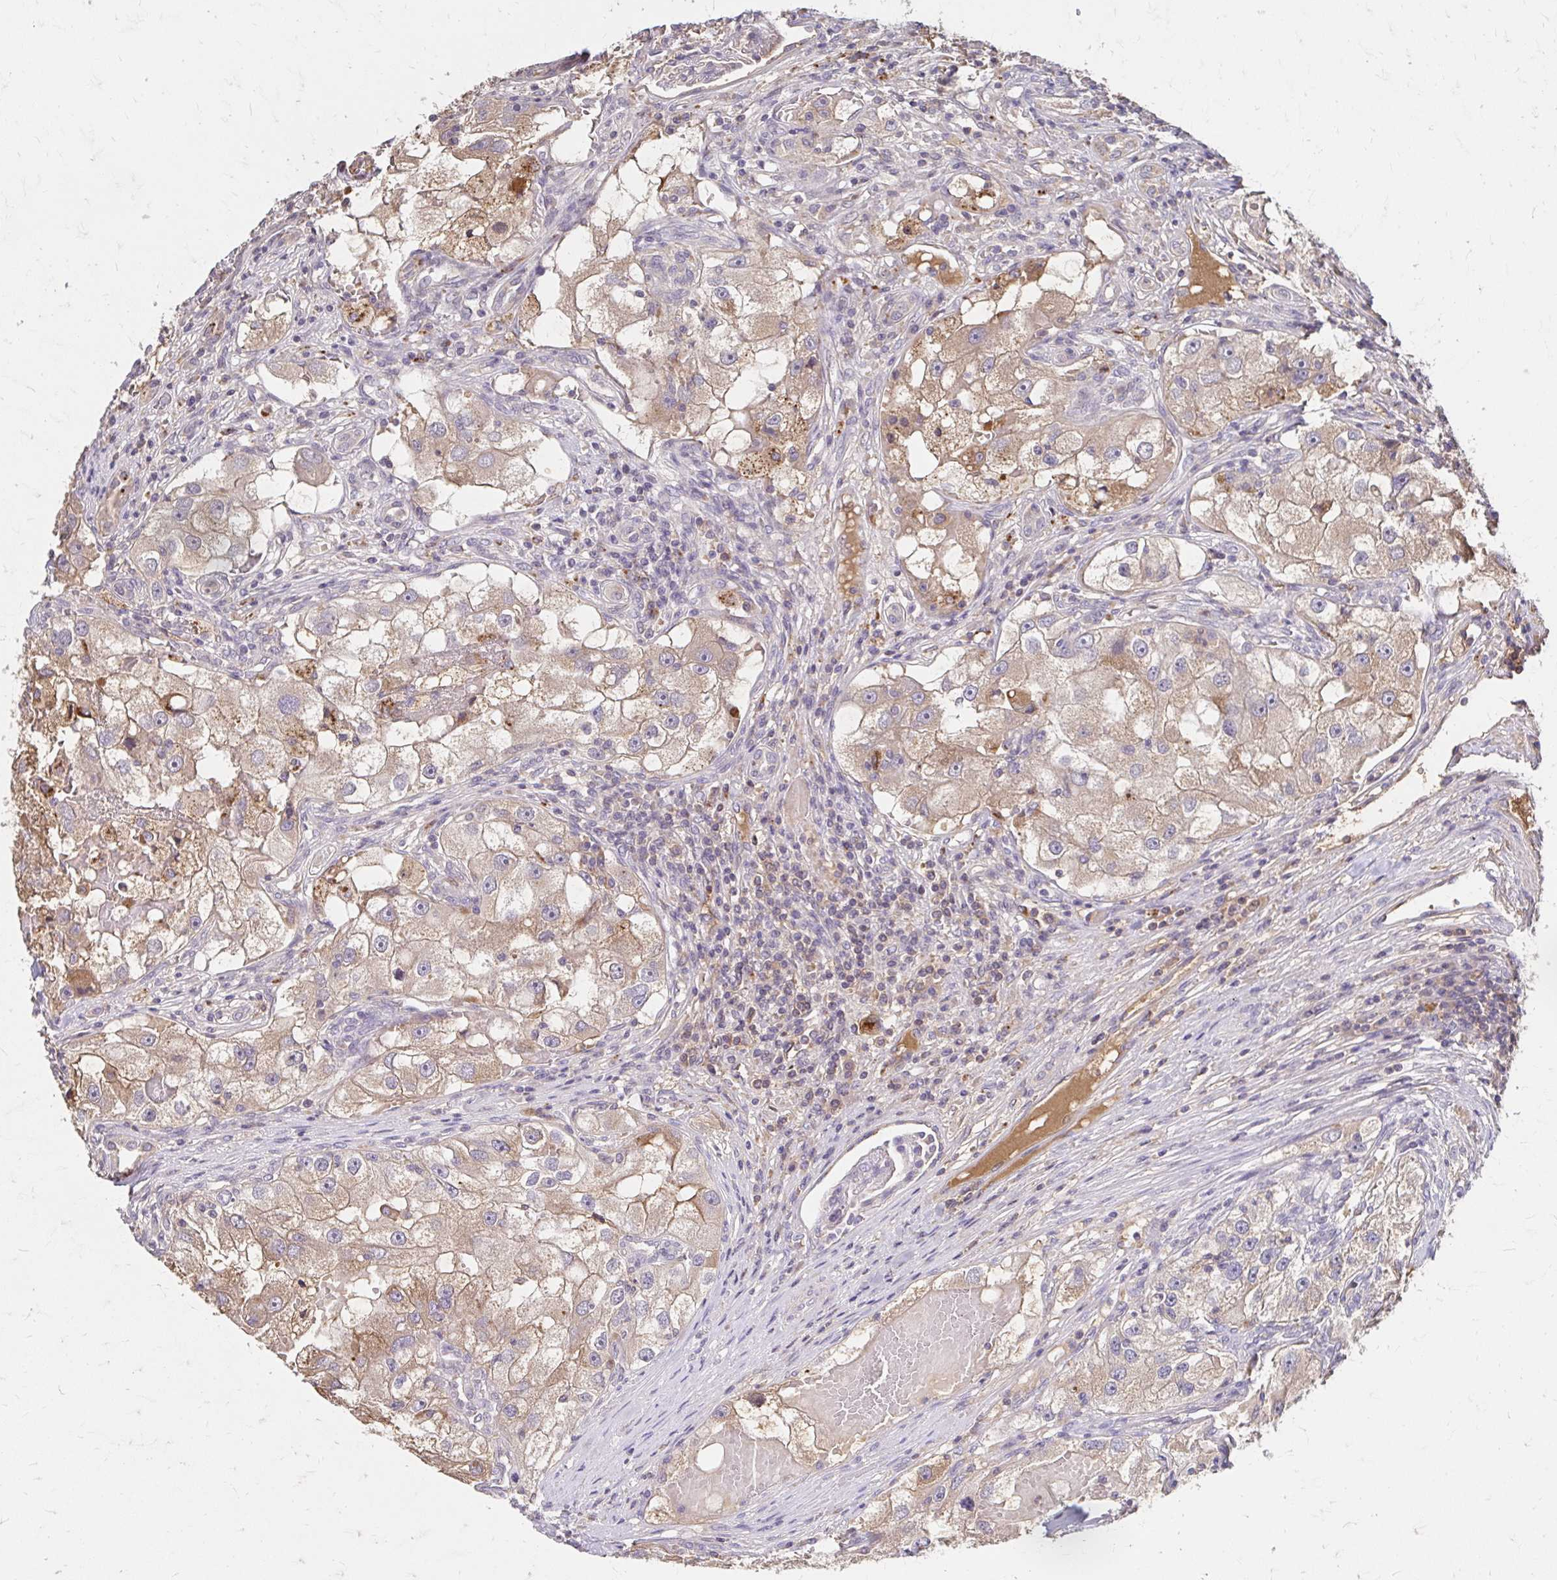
{"staining": {"intensity": "weak", "quantity": ">75%", "location": "cytoplasmic/membranous"}, "tissue": "renal cancer", "cell_type": "Tumor cells", "image_type": "cancer", "snomed": [{"axis": "morphology", "description": "Adenocarcinoma, NOS"}, {"axis": "topography", "description": "Kidney"}], "caption": "IHC micrograph of neoplastic tissue: human renal cancer stained using IHC shows low levels of weak protein expression localized specifically in the cytoplasmic/membranous of tumor cells, appearing as a cytoplasmic/membranous brown color.", "gene": "HMGCS2", "patient": {"sex": "male", "age": 63}}